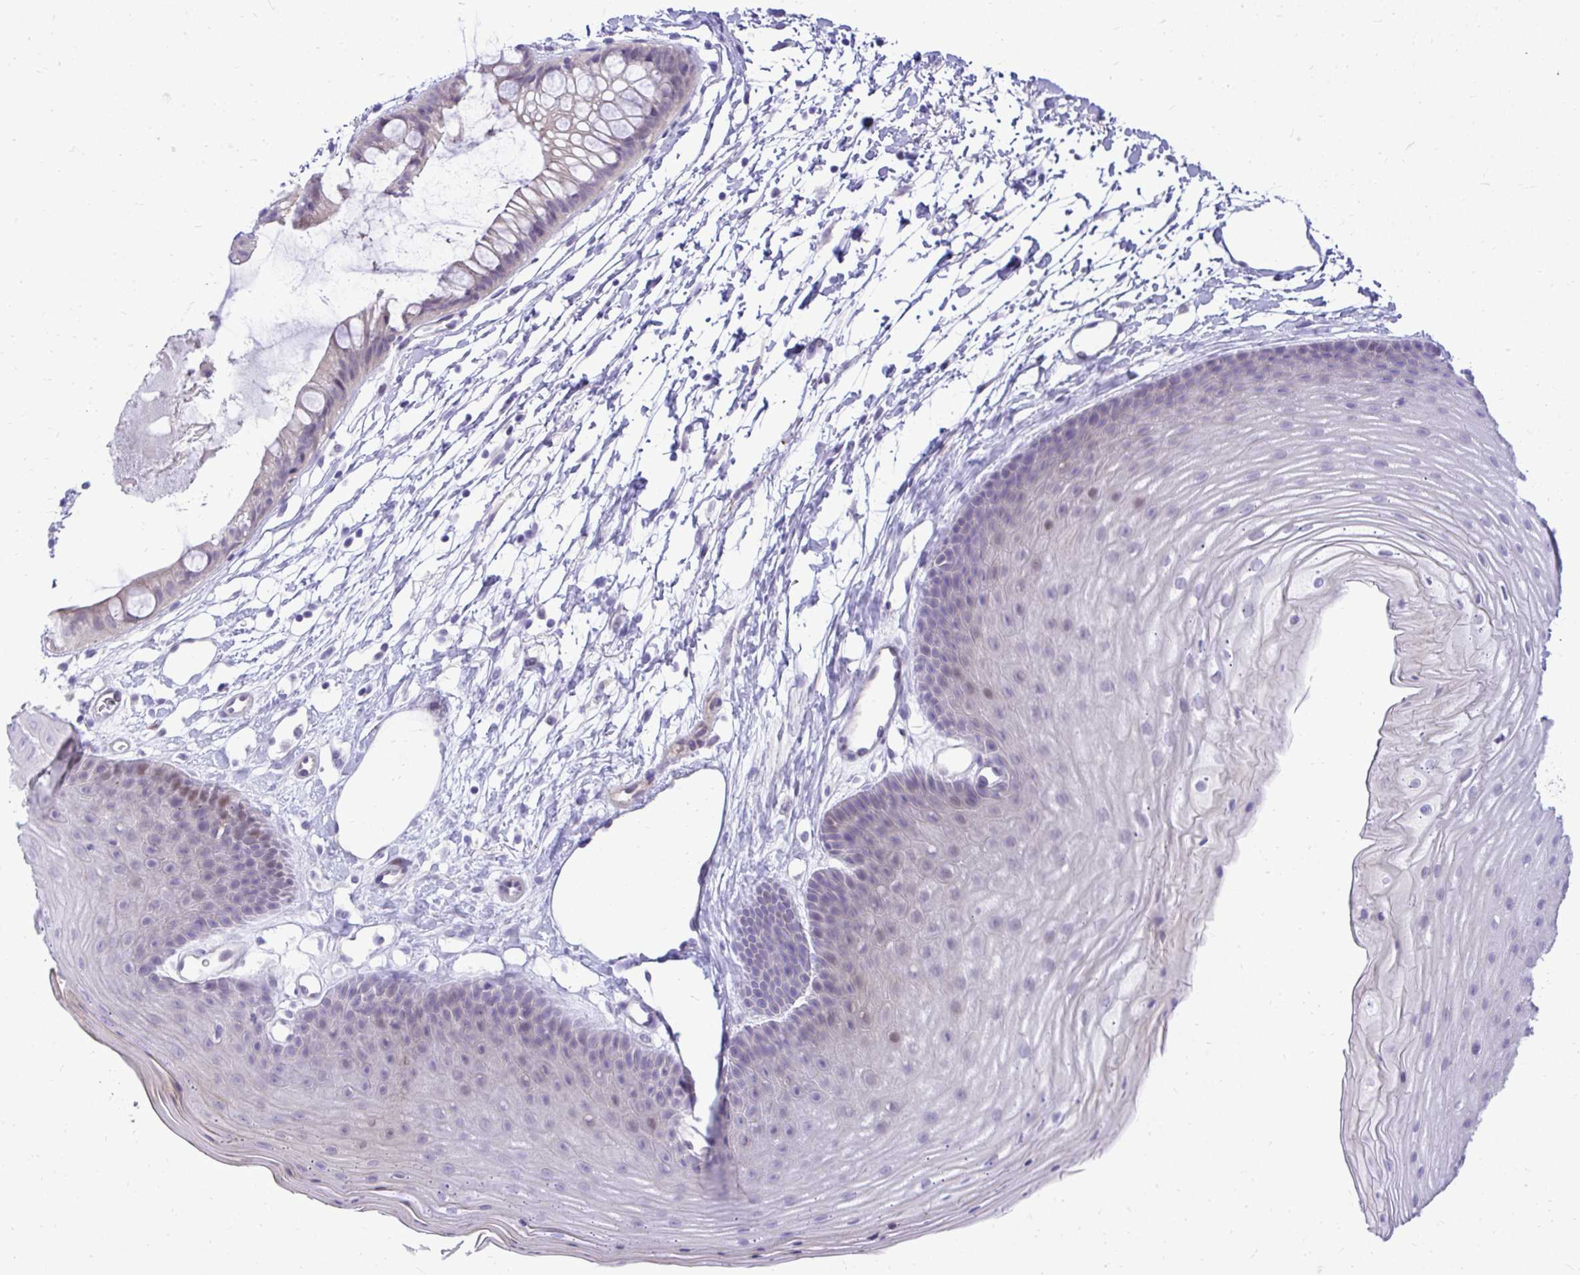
{"staining": {"intensity": "negative", "quantity": "none", "location": "none"}, "tissue": "skin", "cell_type": "Epidermal cells", "image_type": "normal", "snomed": [{"axis": "morphology", "description": "Normal tissue, NOS"}, {"axis": "topography", "description": "Anal"}], "caption": "High power microscopy image of an immunohistochemistry (IHC) micrograph of unremarkable skin, revealing no significant staining in epidermal cells.", "gene": "ZSWIM9", "patient": {"sex": "male", "age": 53}}